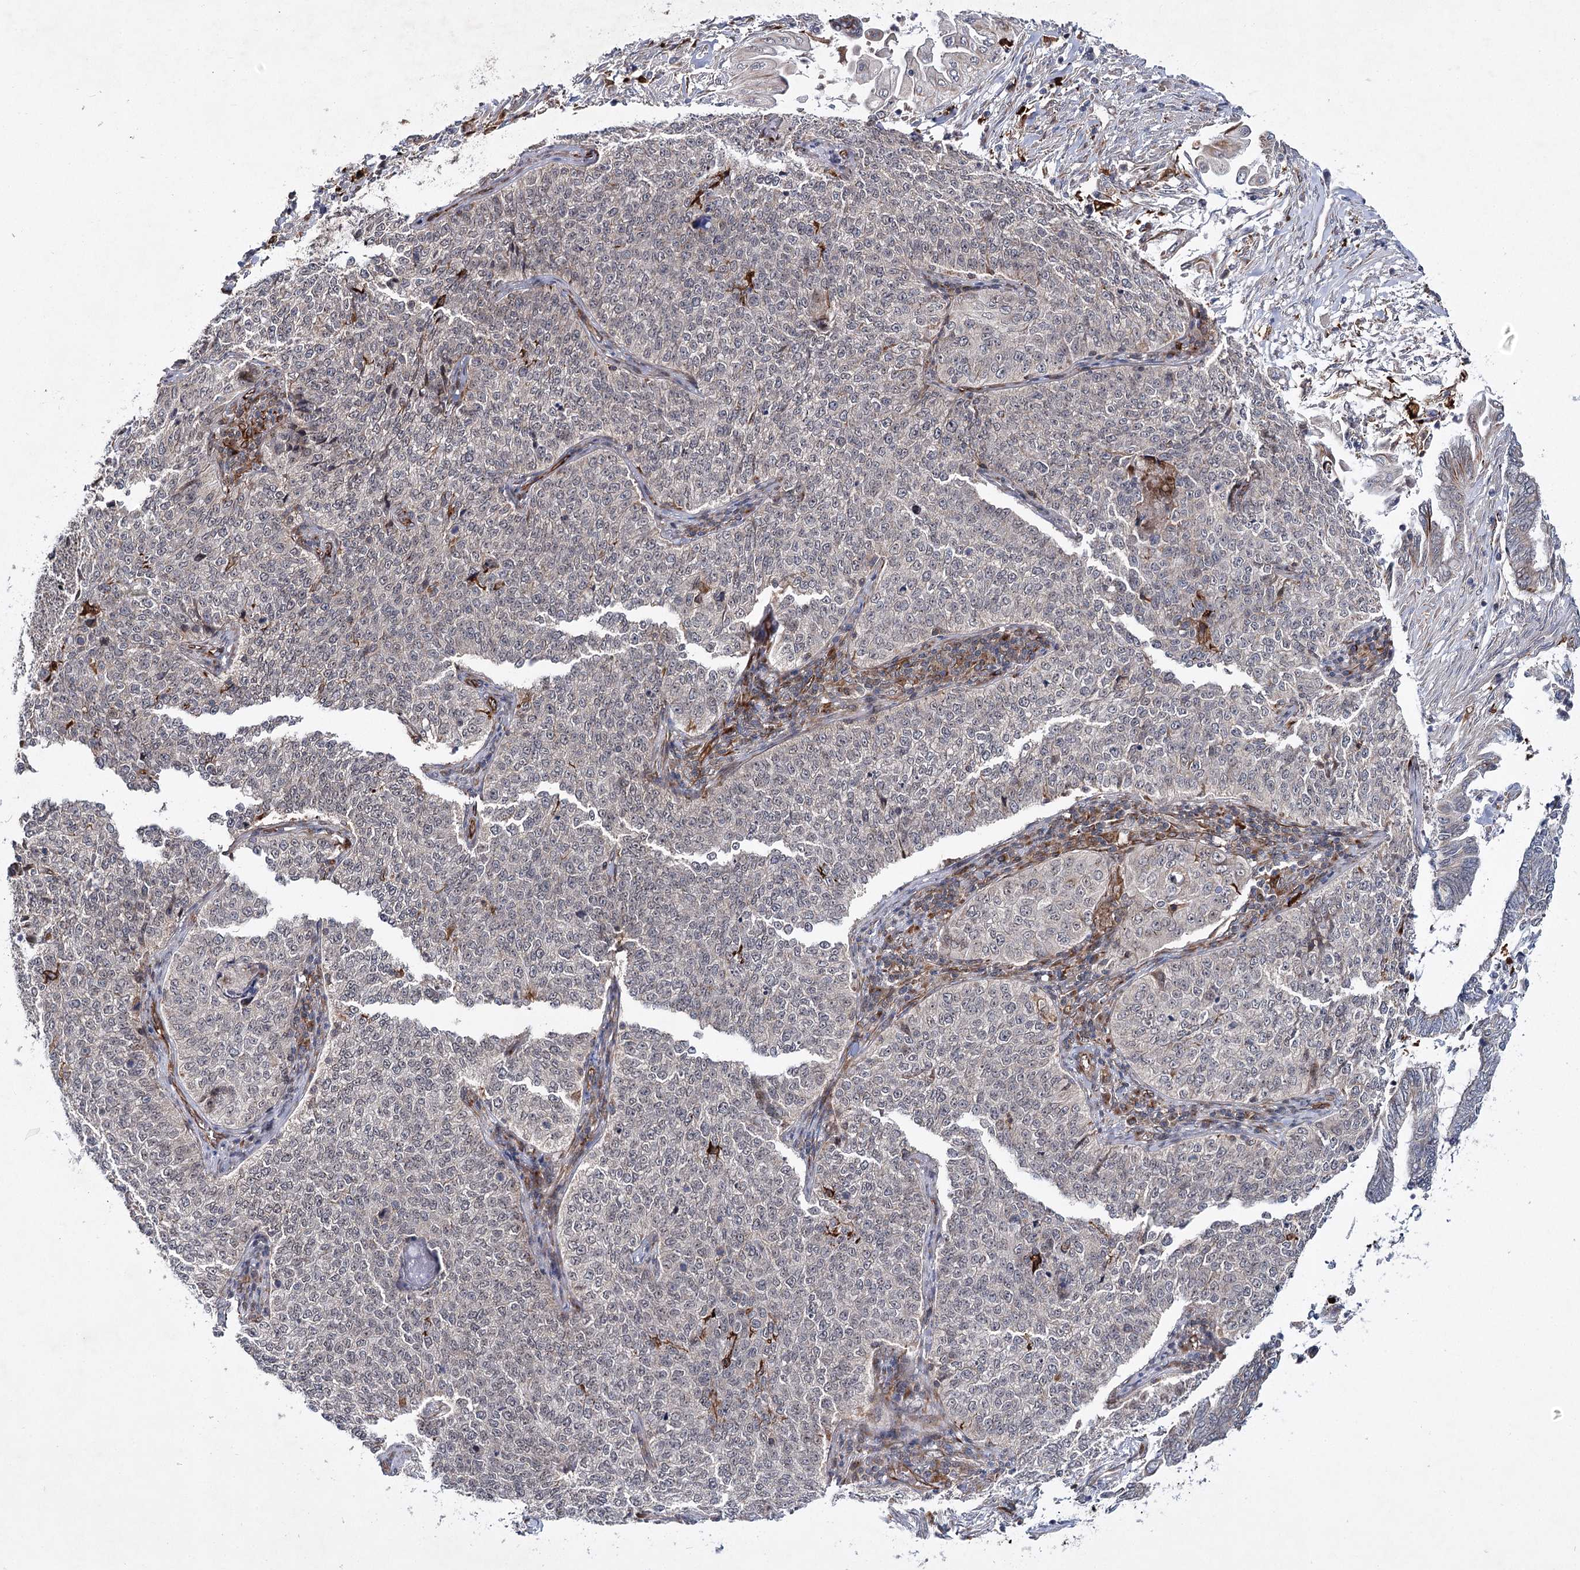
{"staining": {"intensity": "negative", "quantity": "none", "location": "none"}, "tissue": "cervical cancer", "cell_type": "Tumor cells", "image_type": "cancer", "snomed": [{"axis": "morphology", "description": "Squamous cell carcinoma, NOS"}, {"axis": "topography", "description": "Cervix"}], "caption": "The image shows no significant staining in tumor cells of cervical cancer.", "gene": "DPEP2", "patient": {"sex": "female", "age": 35}}